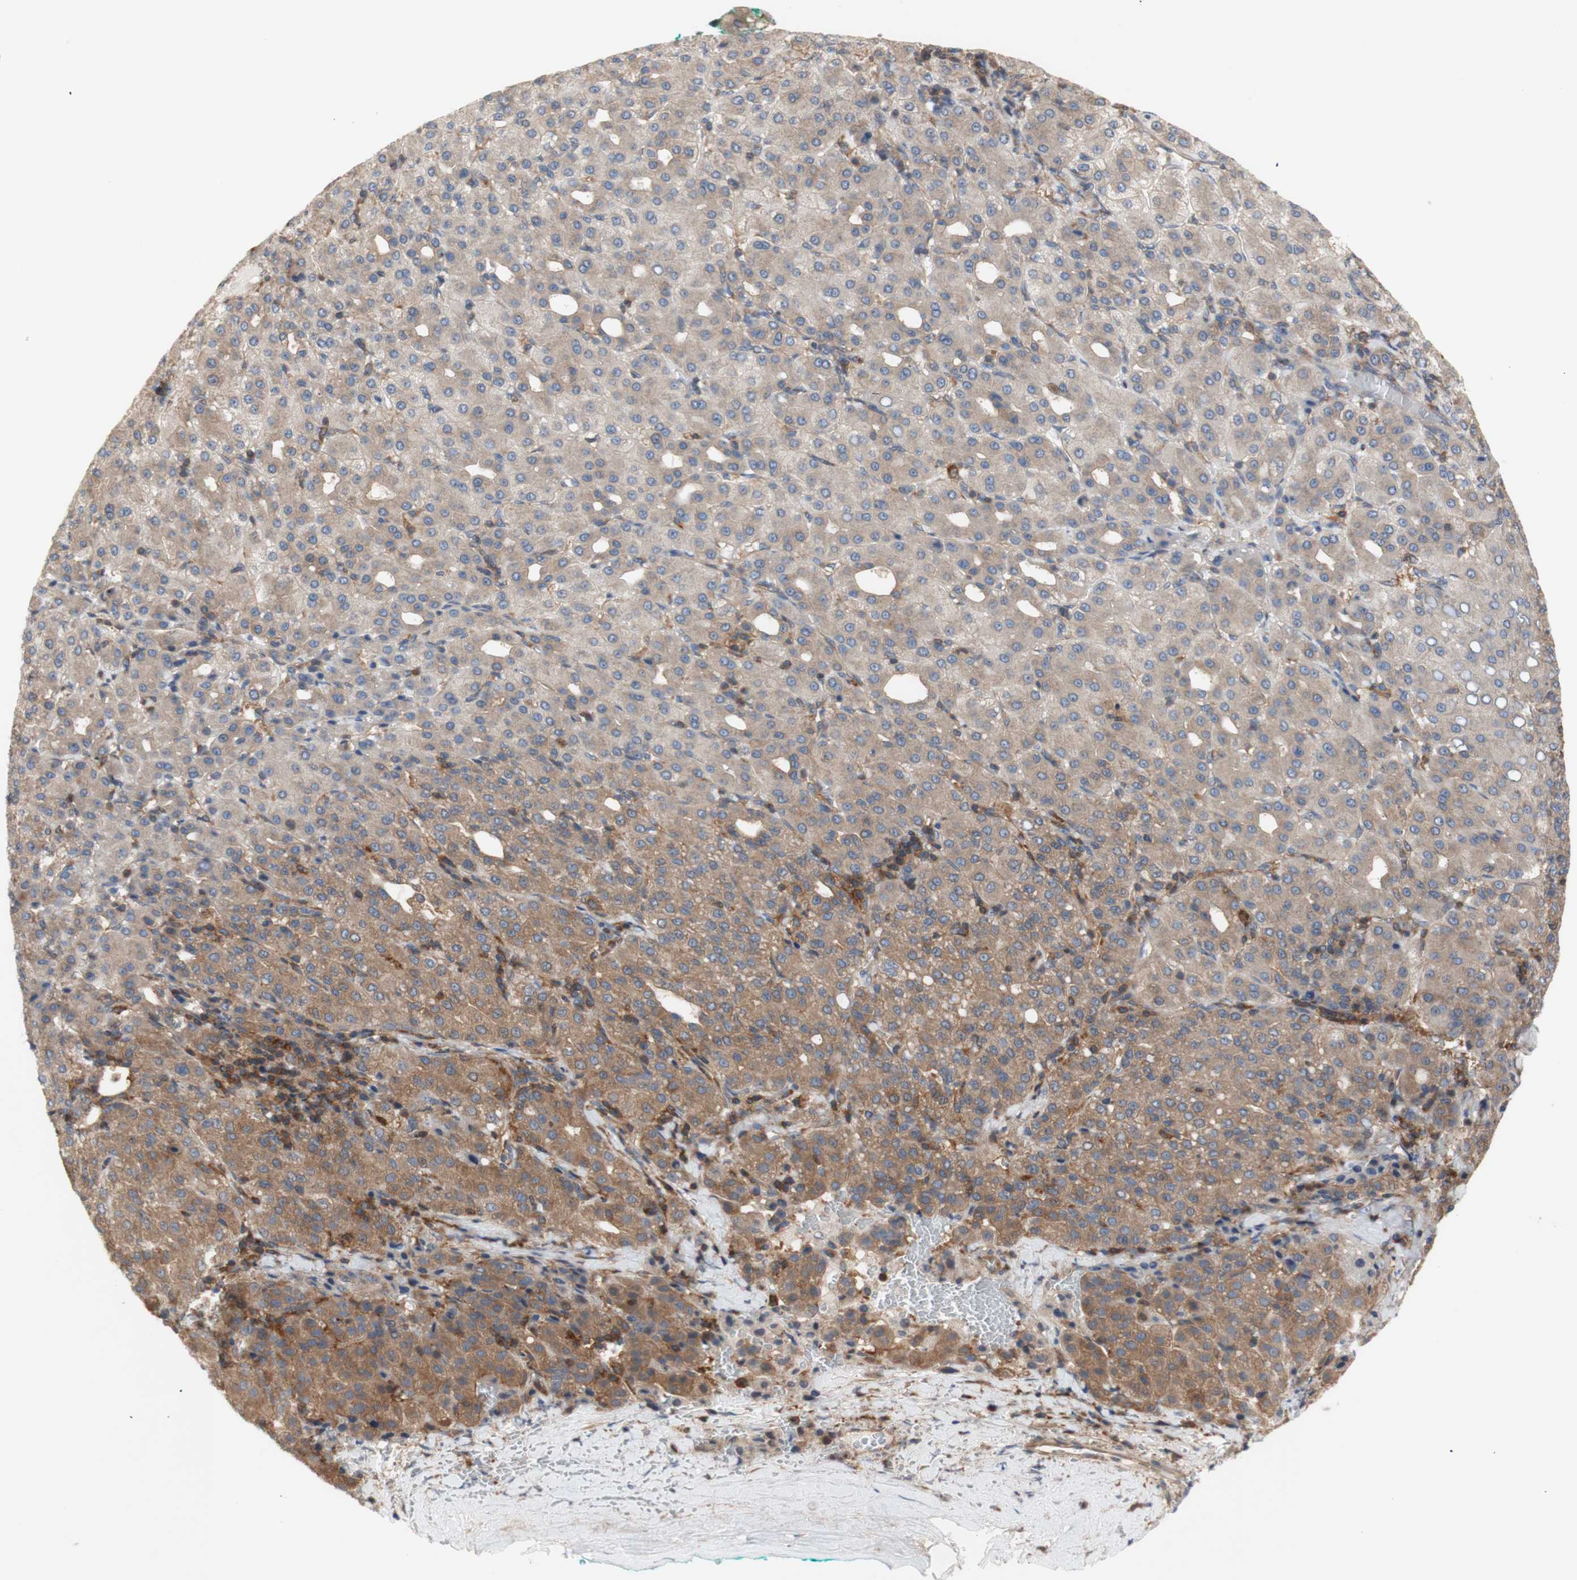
{"staining": {"intensity": "moderate", "quantity": "25%-75%", "location": "cytoplasmic/membranous"}, "tissue": "liver cancer", "cell_type": "Tumor cells", "image_type": "cancer", "snomed": [{"axis": "morphology", "description": "Carcinoma, Hepatocellular, NOS"}, {"axis": "topography", "description": "Liver"}], "caption": "Immunohistochemistry photomicrograph of neoplastic tissue: liver hepatocellular carcinoma stained using immunohistochemistry displays medium levels of moderate protein expression localized specifically in the cytoplasmic/membranous of tumor cells, appearing as a cytoplasmic/membranous brown color.", "gene": "IKBKG", "patient": {"sex": "male", "age": 65}}